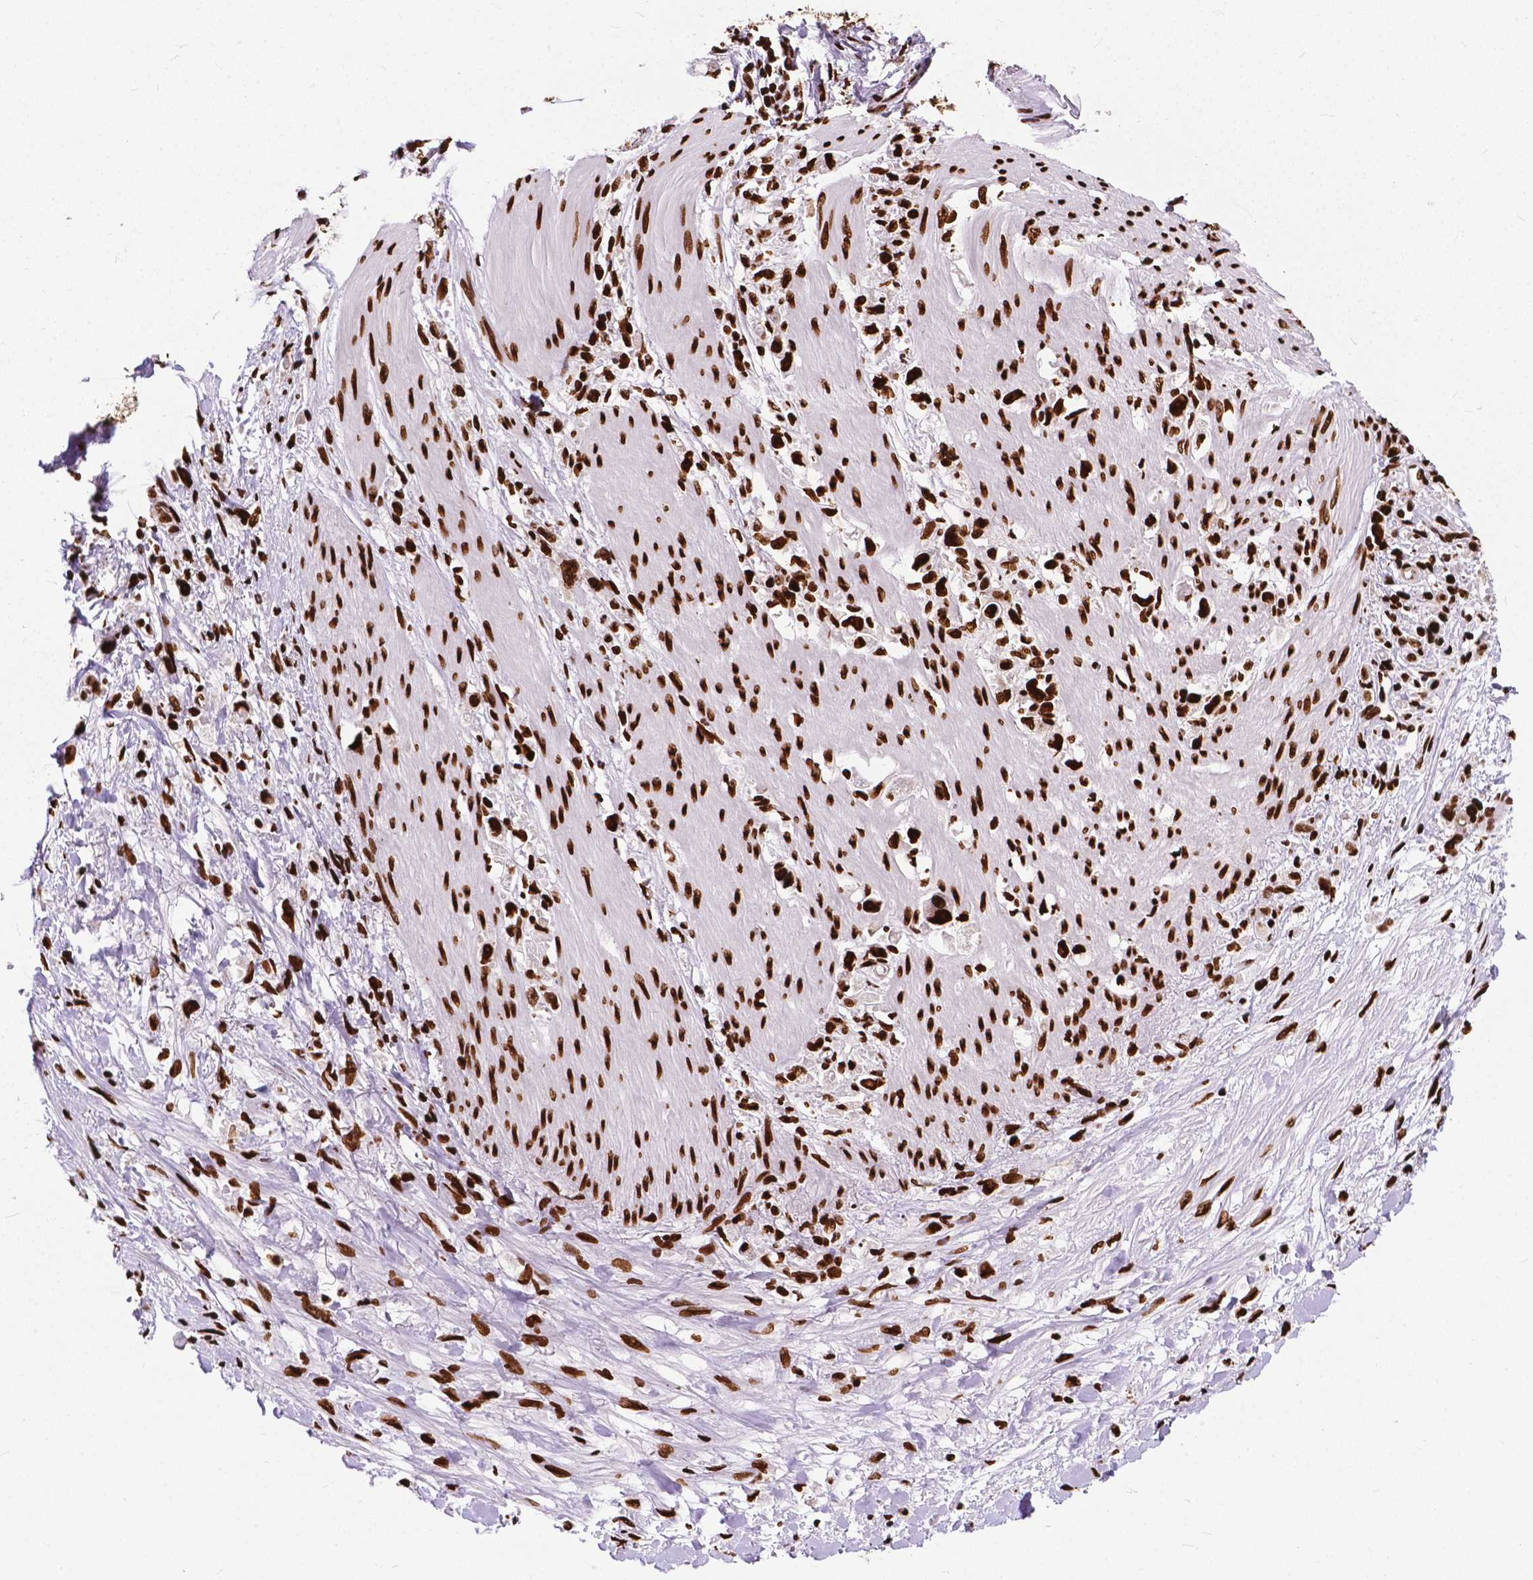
{"staining": {"intensity": "strong", "quantity": ">75%", "location": "nuclear"}, "tissue": "stomach cancer", "cell_type": "Tumor cells", "image_type": "cancer", "snomed": [{"axis": "morphology", "description": "Adenocarcinoma, NOS"}, {"axis": "topography", "description": "Stomach"}], "caption": "Immunohistochemistry (IHC) histopathology image of adenocarcinoma (stomach) stained for a protein (brown), which exhibits high levels of strong nuclear positivity in approximately >75% of tumor cells.", "gene": "SMIM5", "patient": {"sex": "female", "age": 59}}